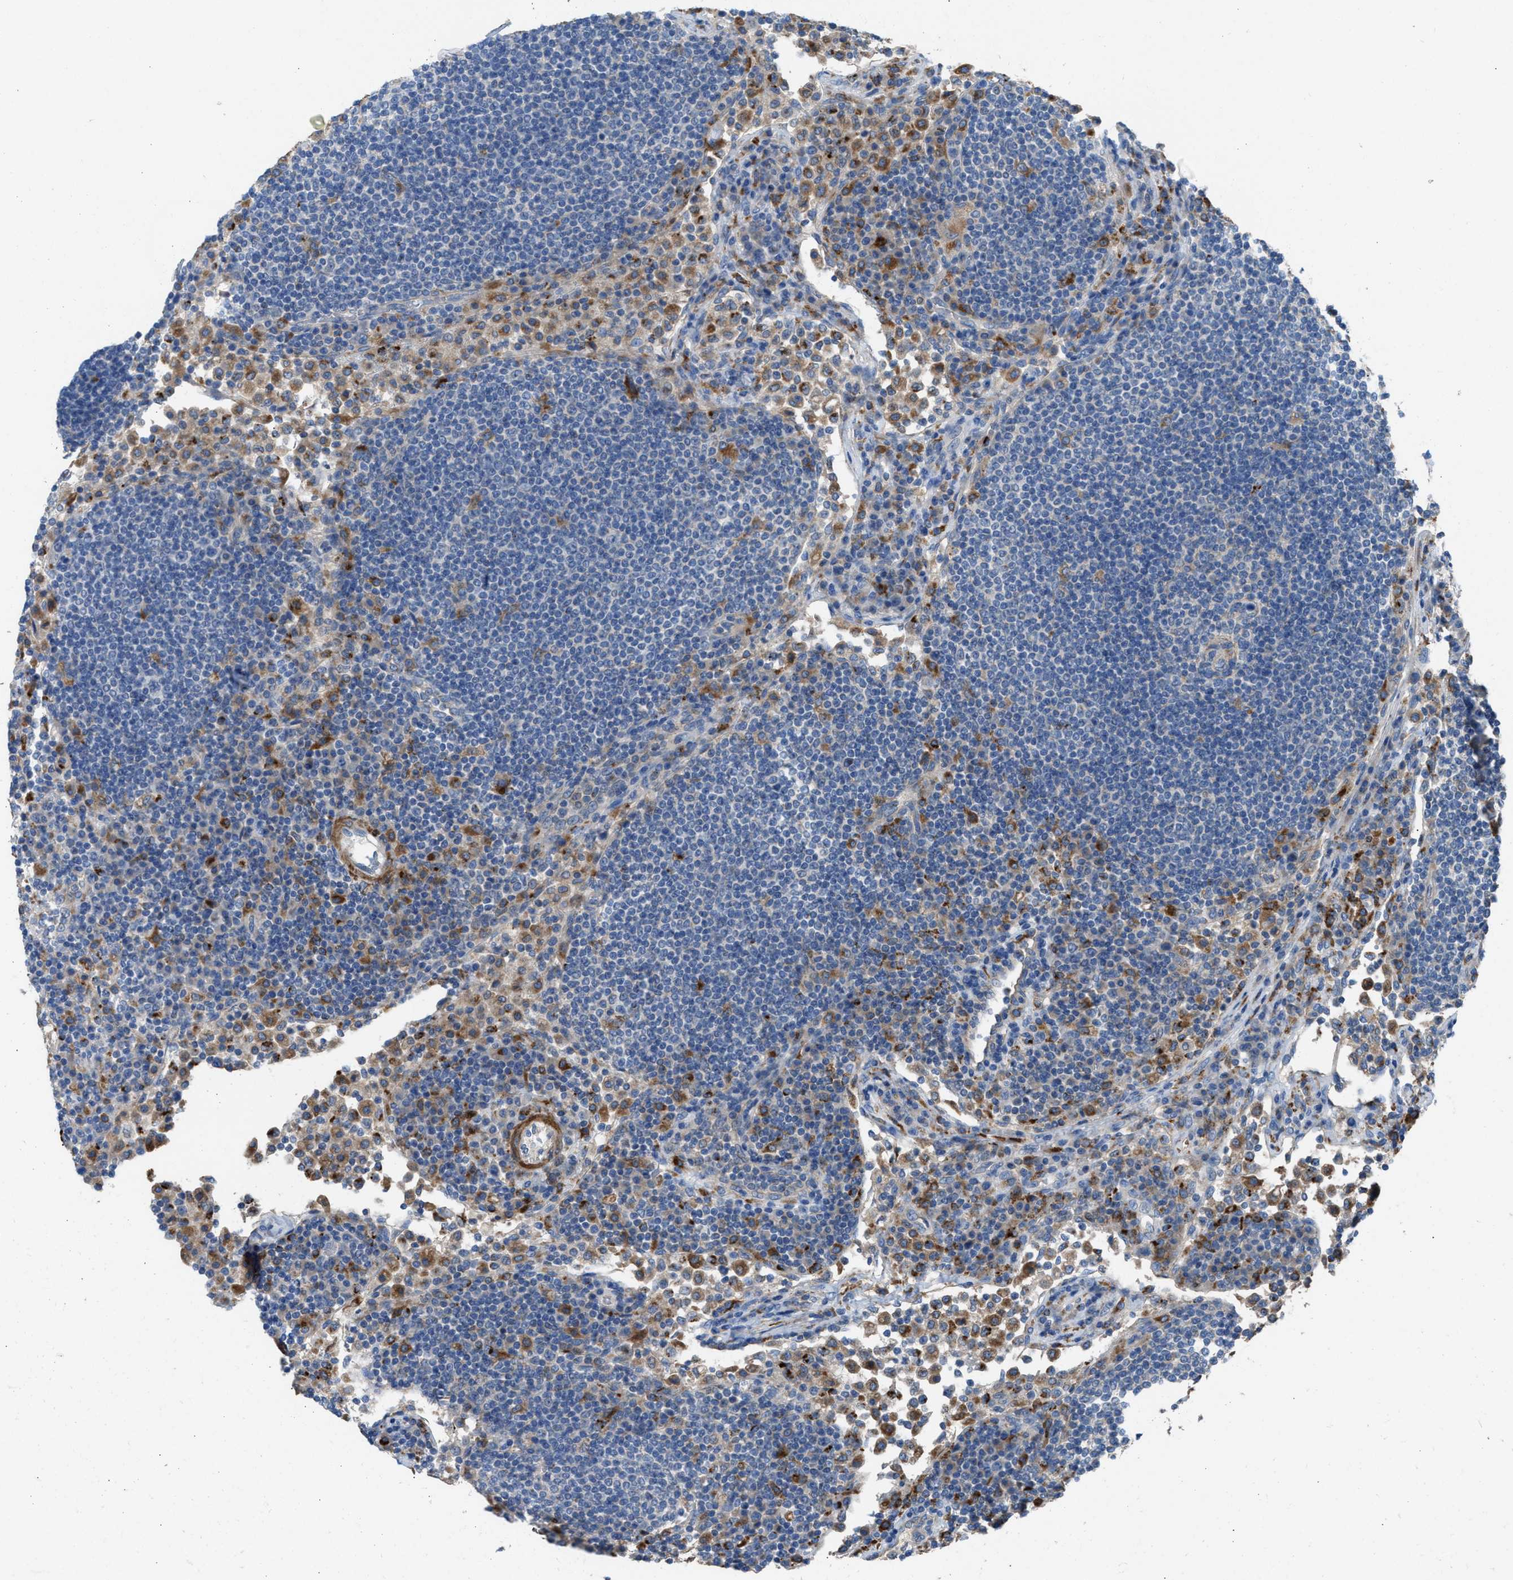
{"staining": {"intensity": "negative", "quantity": "none", "location": "none"}, "tissue": "lymph node", "cell_type": "Germinal center cells", "image_type": "normal", "snomed": [{"axis": "morphology", "description": "Normal tissue, NOS"}, {"axis": "topography", "description": "Lymph node"}], "caption": "Image shows no protein positivity in germinal center cells of benign lymph node. (IHC, brightfield microscopy, high magnification).", "gene": "AOAH", "patient": {"sex": "female", "age": 53}}